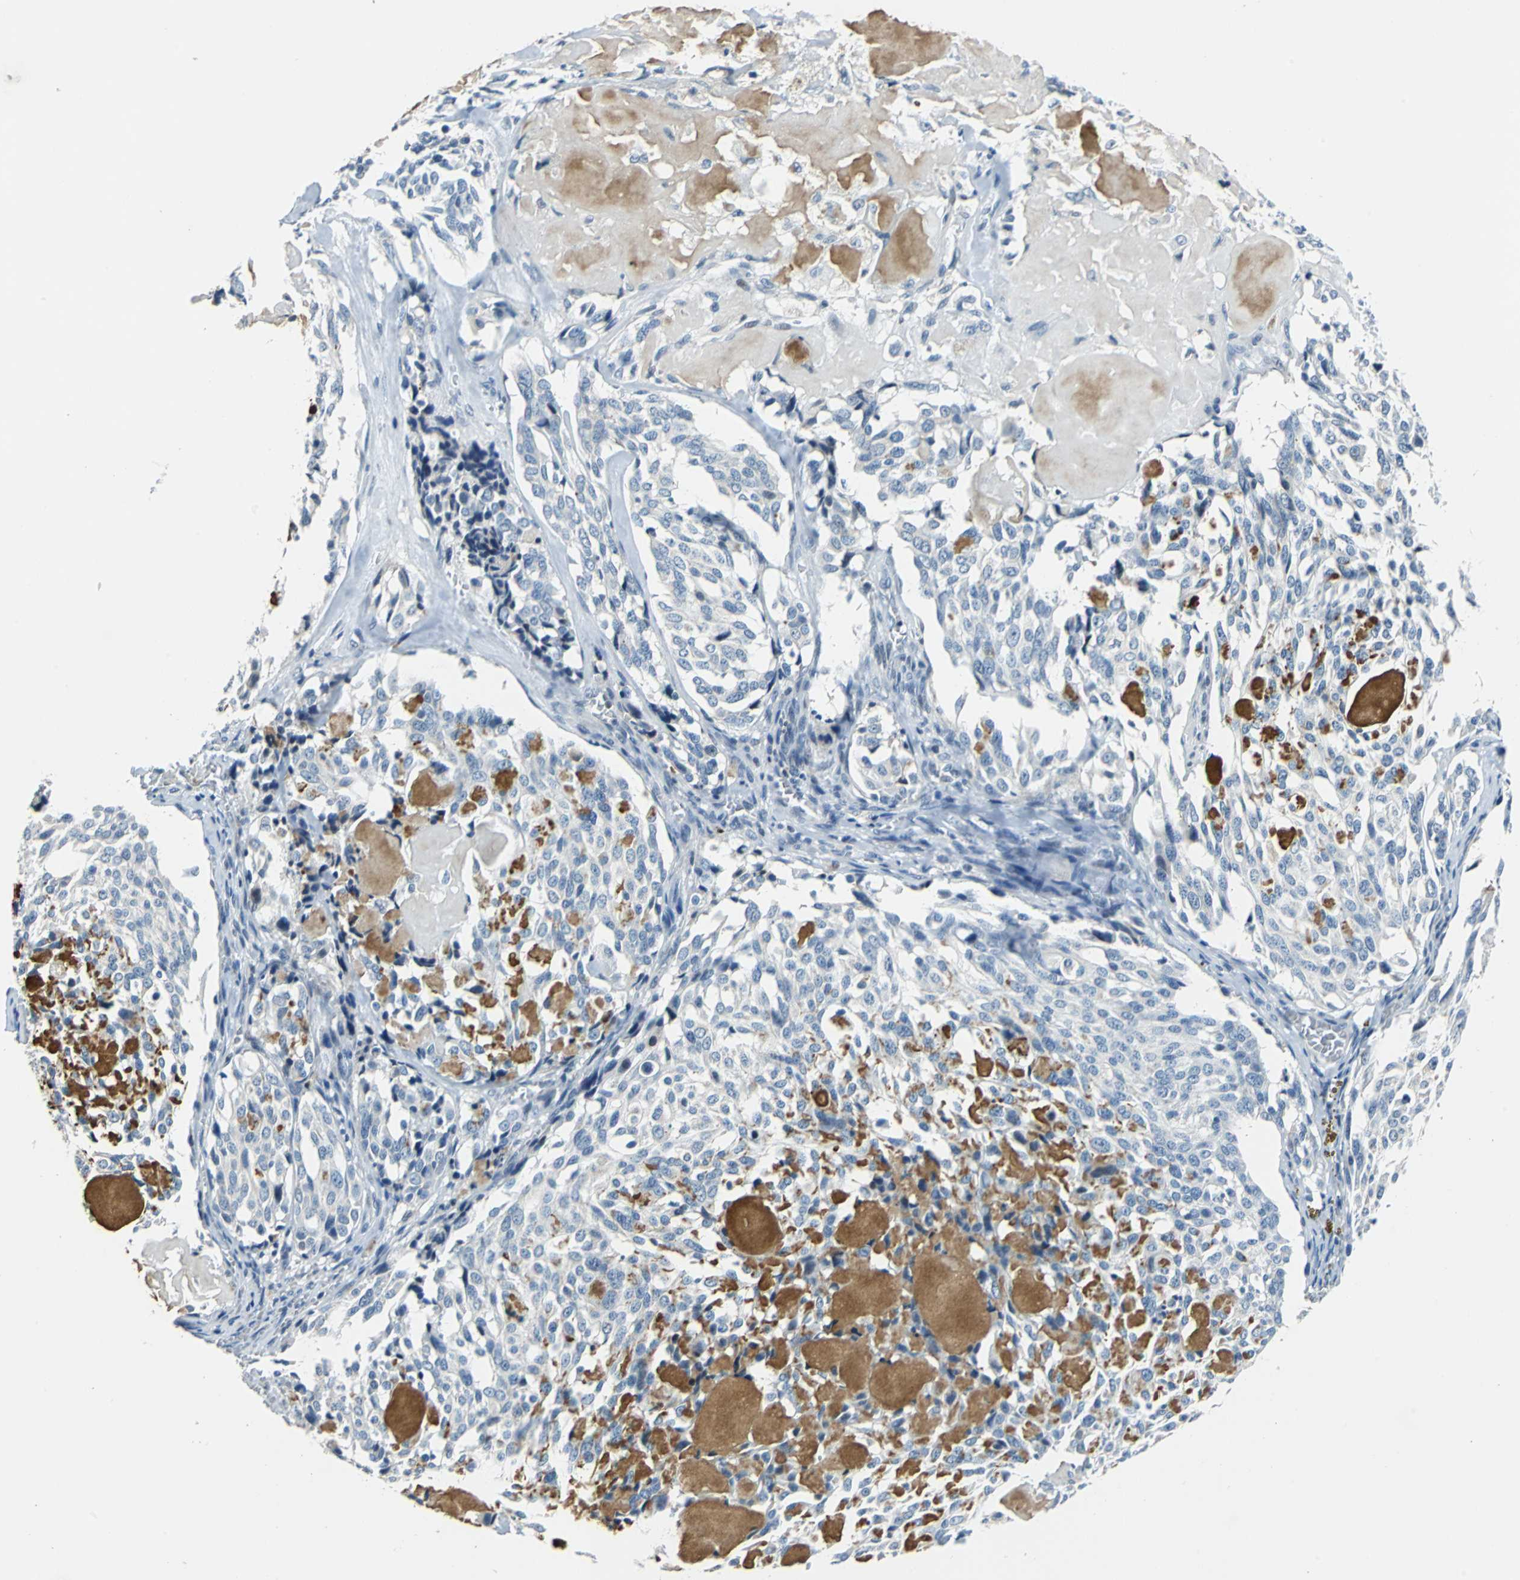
{"staining": {"intensity": "negative", "quantity": "none", "location": "none"}, "tissue": "thyroid cancer", "cell_type": "Tumor cells", "image_type": "cancer", "snomed": [{"axis": "morphology", "description": "Carcinoma, NOS"}, {"axis": "morphology", "description": "Carcinoid, malignant, NOS"}, {"axis": "topography", "description": "Thyroid gland"}], "caption": "Human carcinoid (malignant) (thyroid) stained for a protein using immunohistochemistry exhibits no expression in tumor cells.", "gene": "HCFC2", "patient": {"sex": "male", "age": 33}}